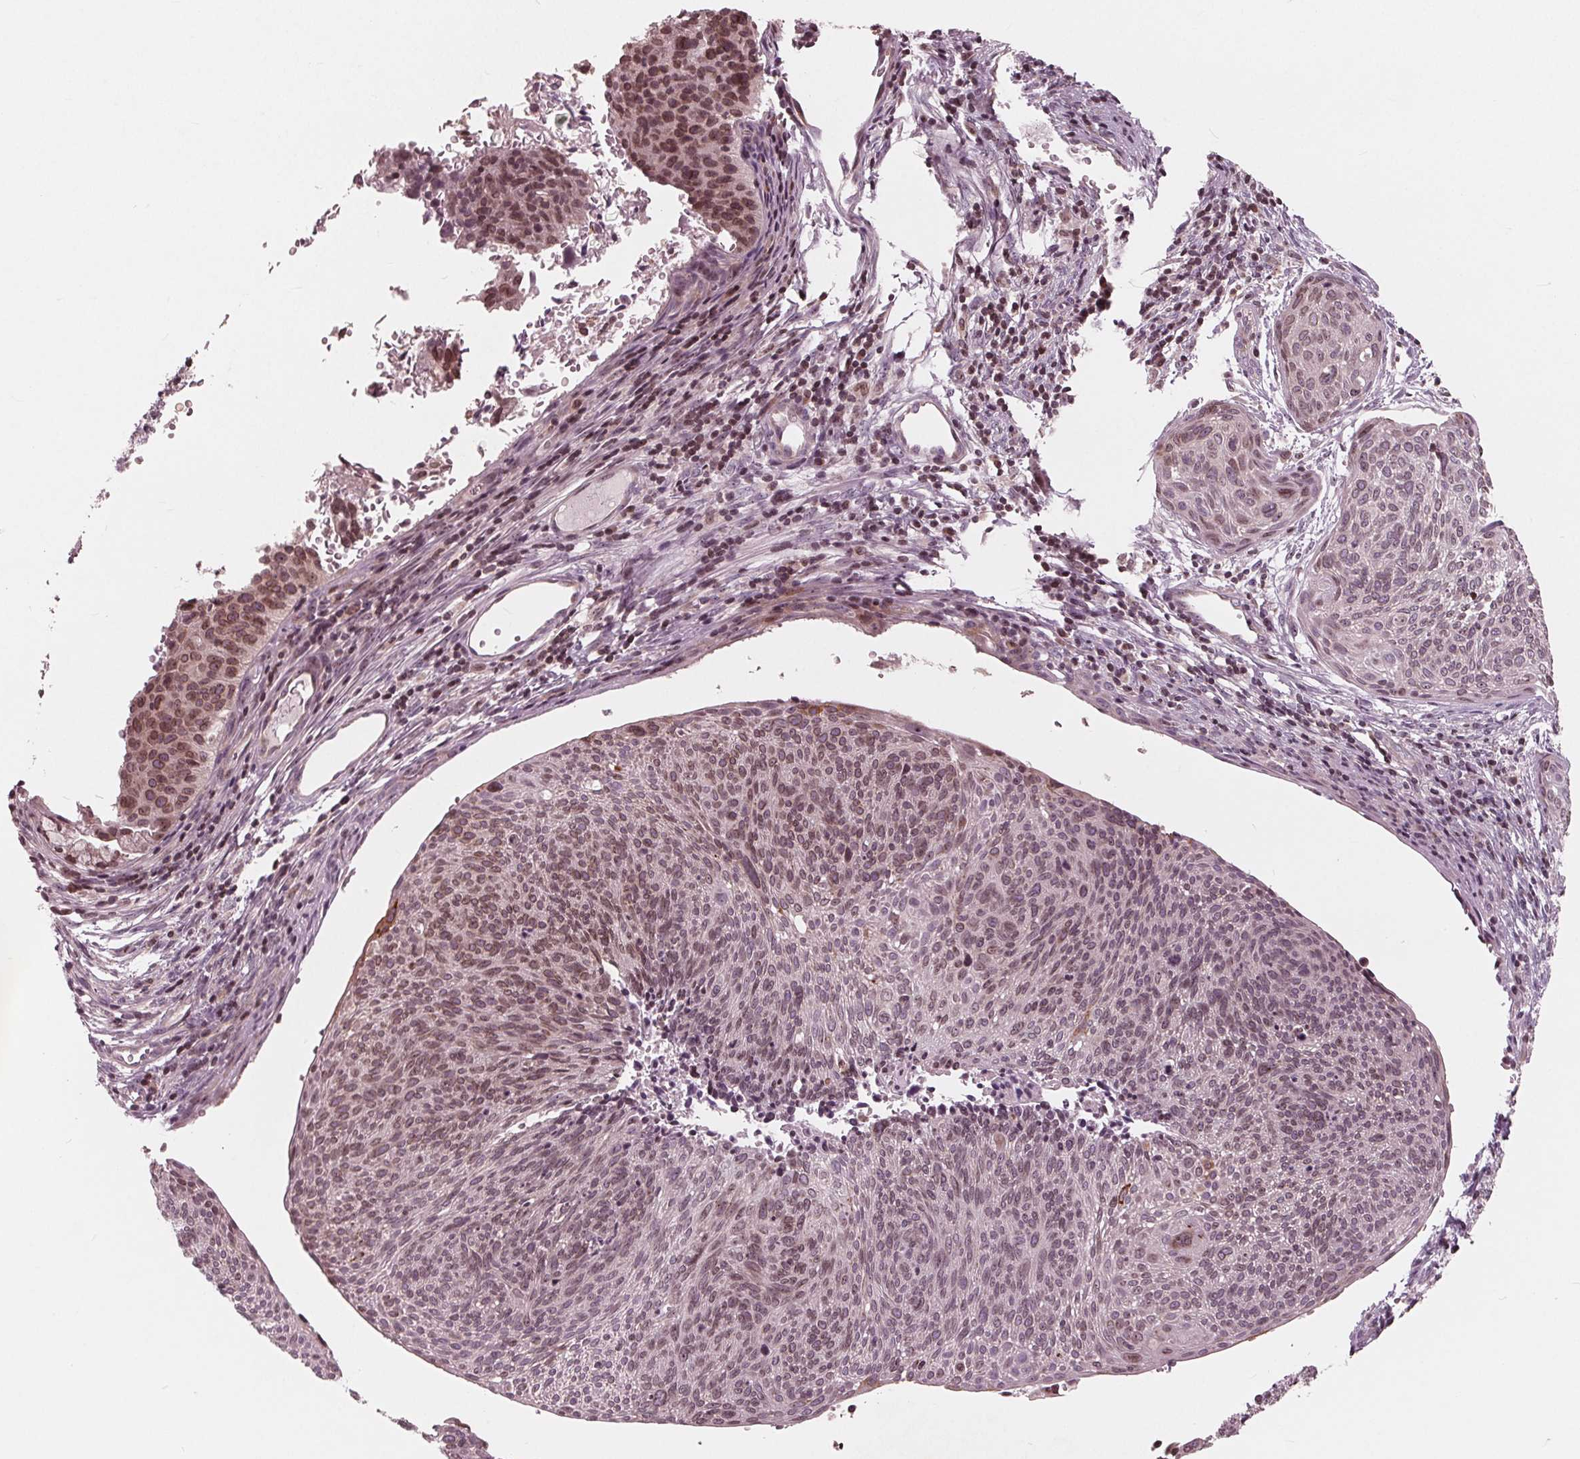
{"staining": {"intensity": "moderate", "quantity": "25%-75%", "location": "cytoplasmic/membranous,nuclear"}, "tissue": "cervical cancer", "cell_type": "Tumor cells", "image_type": "cancer", "snomed": [{"axis": "morphology", "description": "Squamous cell carcinoma, NOS"}, {"axis": "topography", "description": "Cervix"}], "caption": "This is a photomicrograph of IHC staining of cervical cancer, which shows moderate expression in the cytoplasmic/membranous and nuclear of tumor cells.", "gene": "NUP210", "patient": {"sex": "female", "age": 49}}